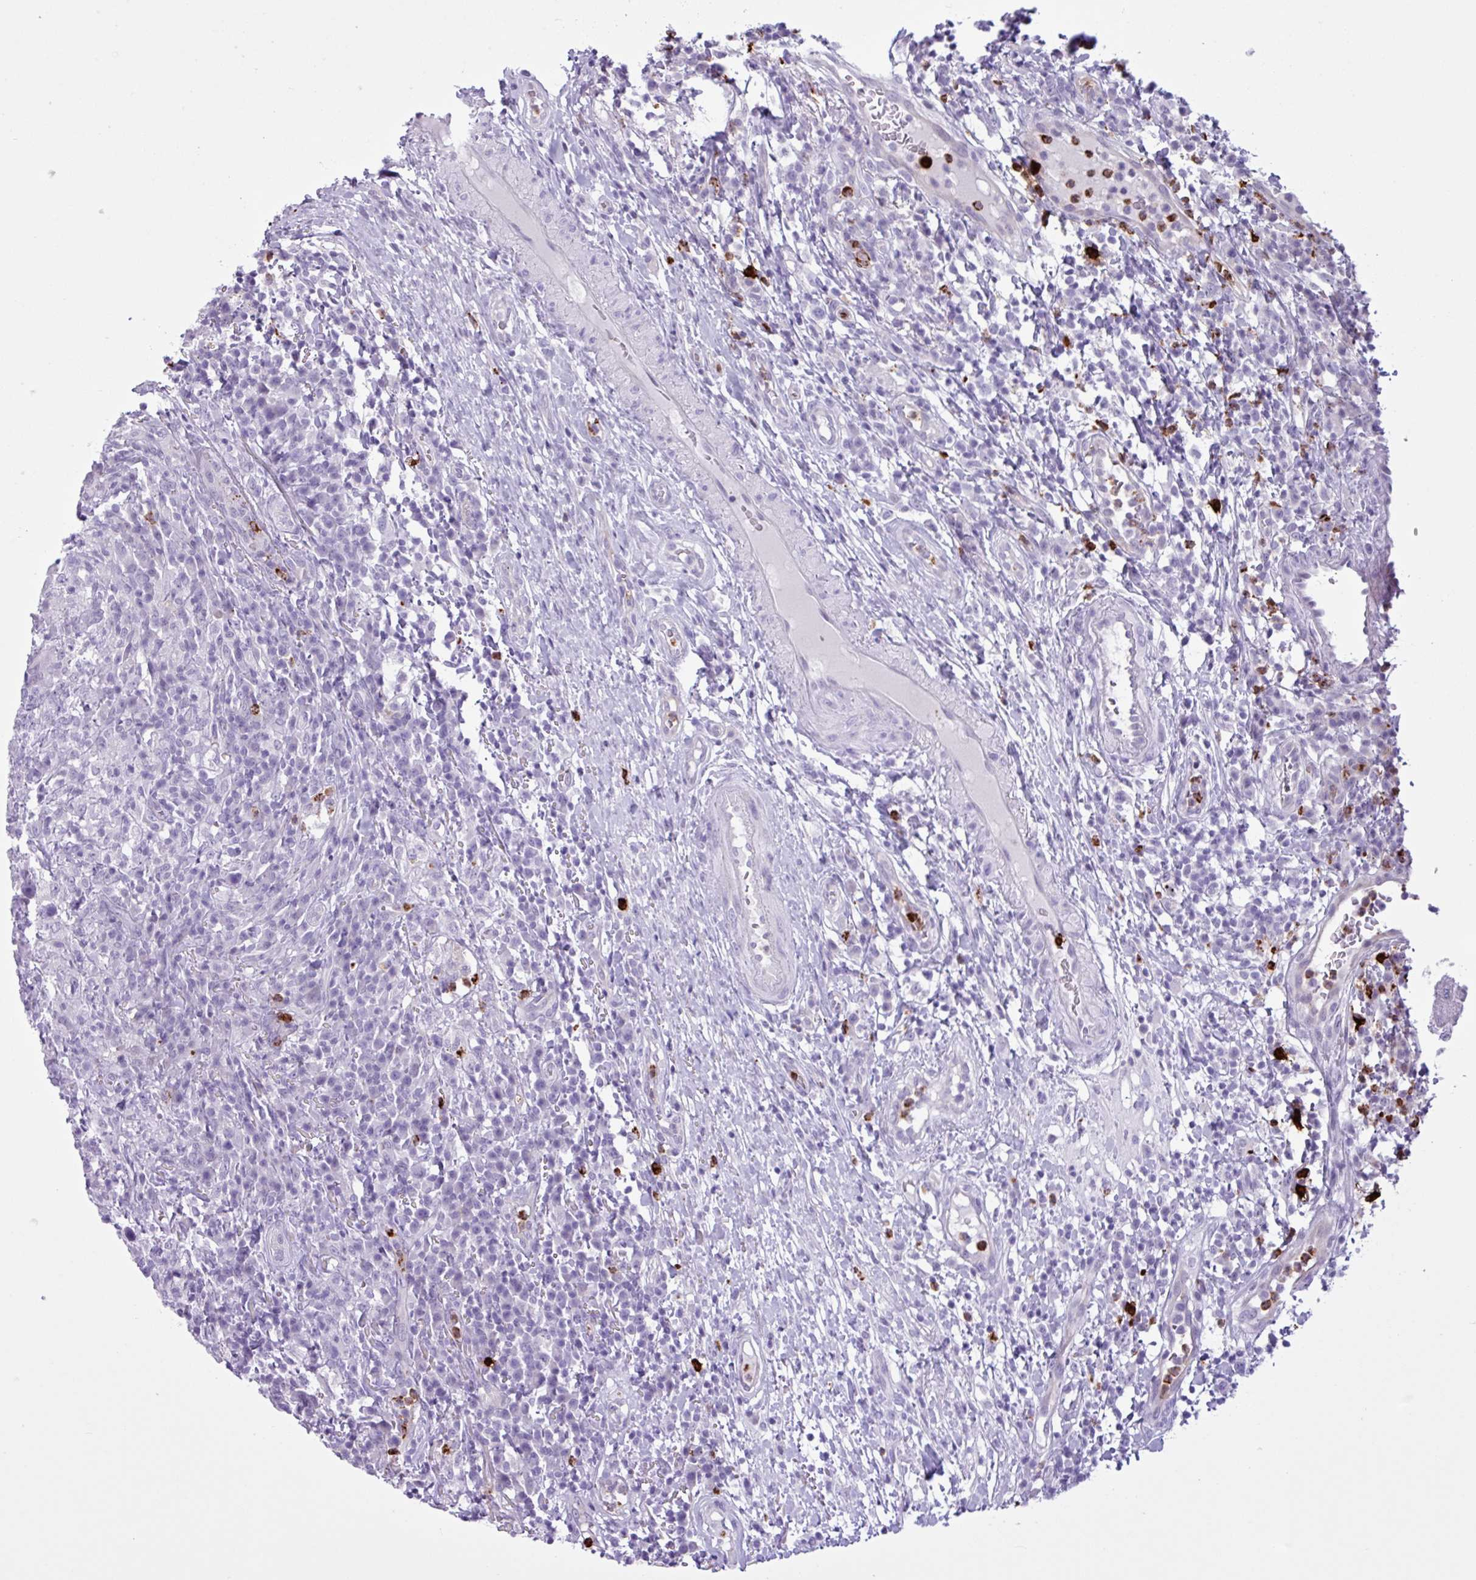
{"staining": {"intensity": "negative", "quantity": "none", "location": "none"}, "tissue": "head and neck cancer", "cell_type": "Tumor cells", "image_type": "cancer", "snomed": [{"axis": "morphology", "description": "Normal tissue, NOS"}, {"axis": "morphology", "description": "Squamous cell carcinoma, NOS"}, {"axis": "topography", "description": "Skeletal muscle"}, {"axis": "topography", "description": "Vascular tissue"}, {"axis": "topography", "description": "Peripheral nerve tissue"}, {"axis": "topography", "description": "Head-Neck"}], "caption": "Immunohistochemistry of head and neck cancer demonstrates no staining in tumor cells. (Immunohistochemistry (ihc), brightfield microscopy, high magnification).", "gene": "TMEM178A", "patient": {"sex": "male", "age": 66}}